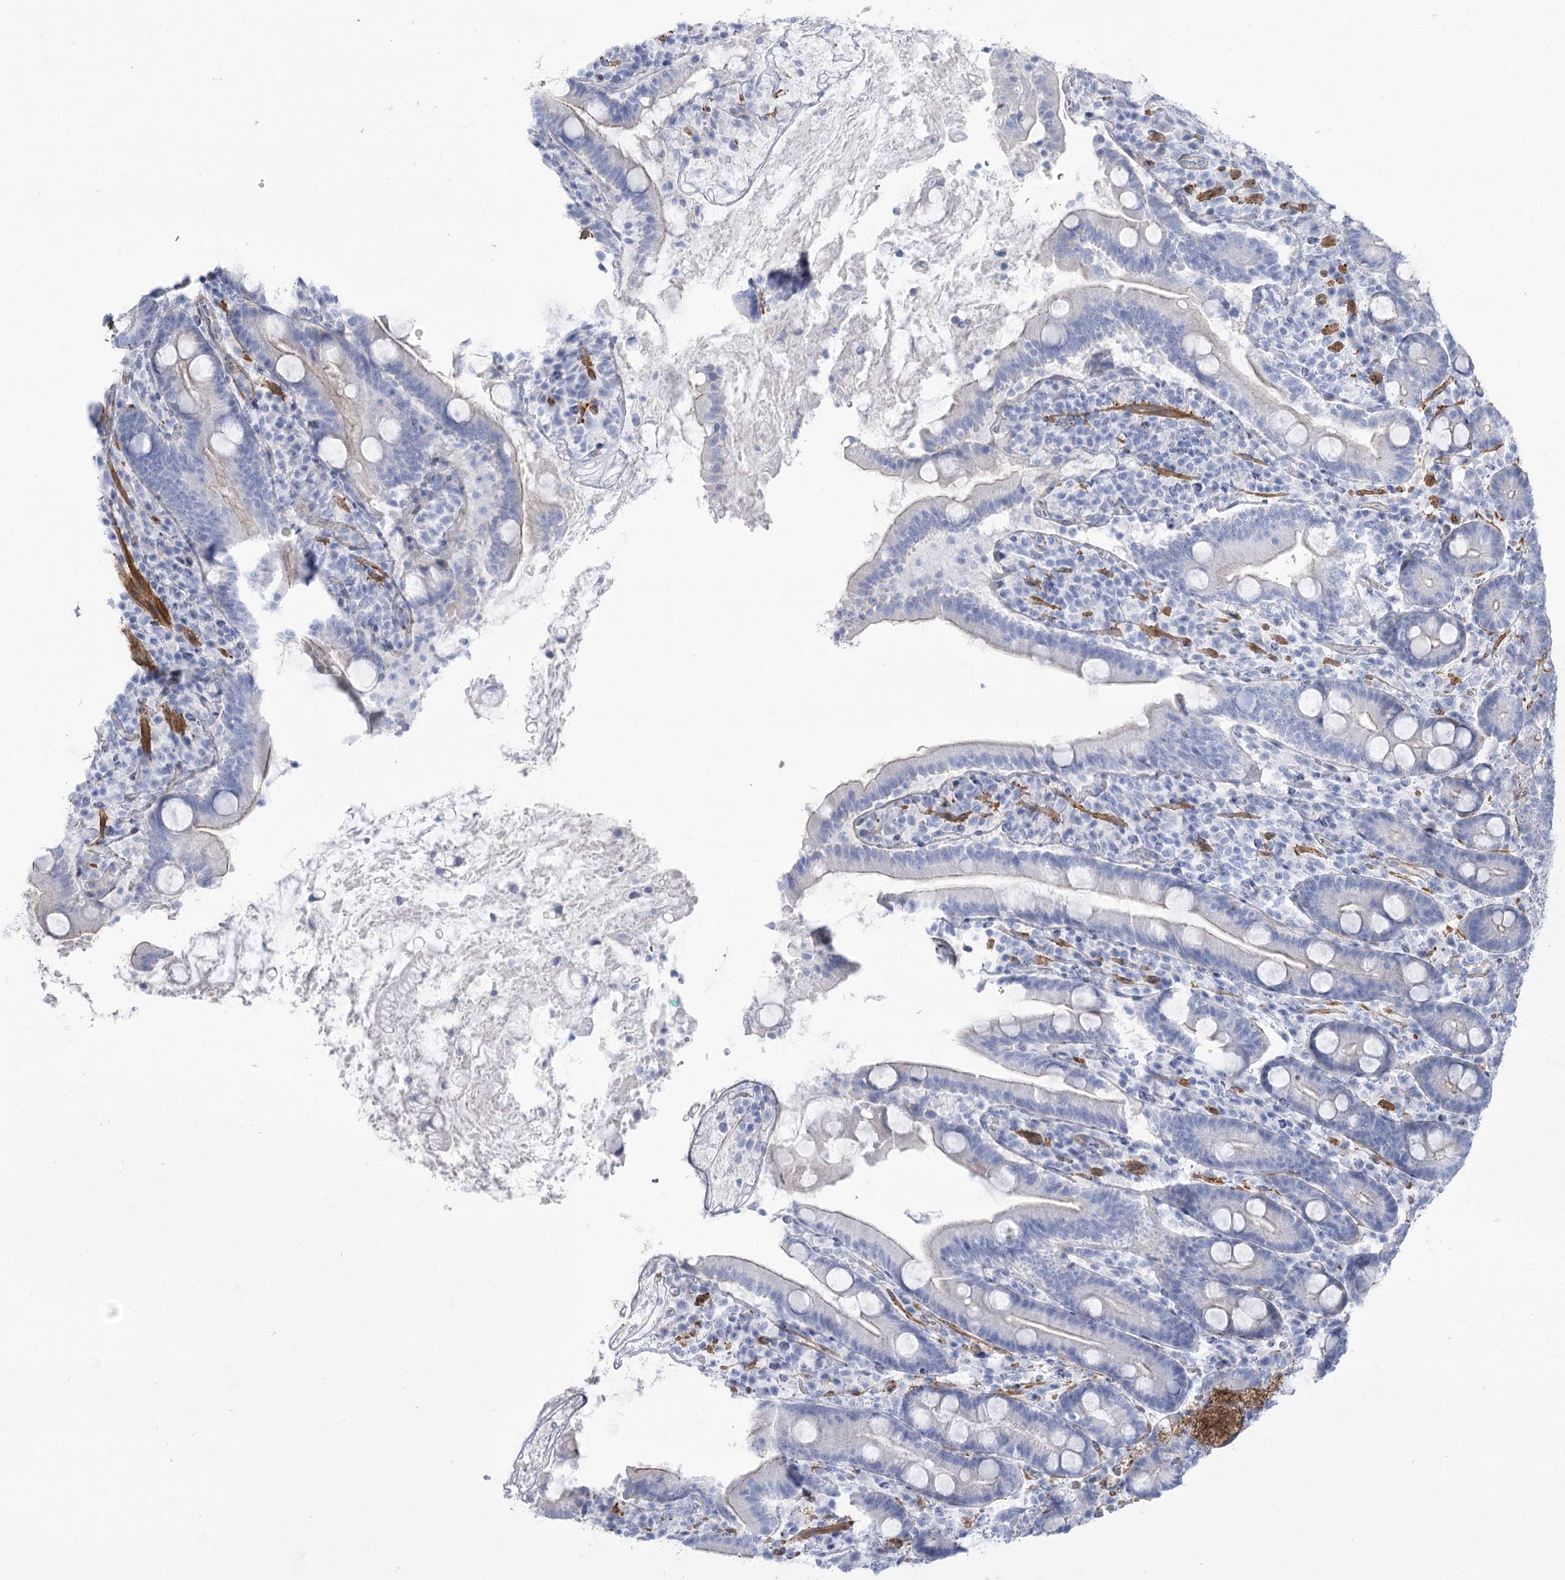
{"staining": {"intensity": "negative", "quantity": "none", "location": "none"}, "tissue": "duodenum", "cell_type": "Glandular cells", "image_type": "normal", "snomed": [{"axis": "morphology", "description": "Normal tissue, NOS"}, {"axis": "topography", "description": "Duodenum"}], "caption": "Histopathology image shows no protein expression in glandular cells of normal duodenum. (Brightfield microscopy of DAB IHC at high magnification).", "gene": "ANKRD23", "patient": {"sex": "male", "age": 35}}